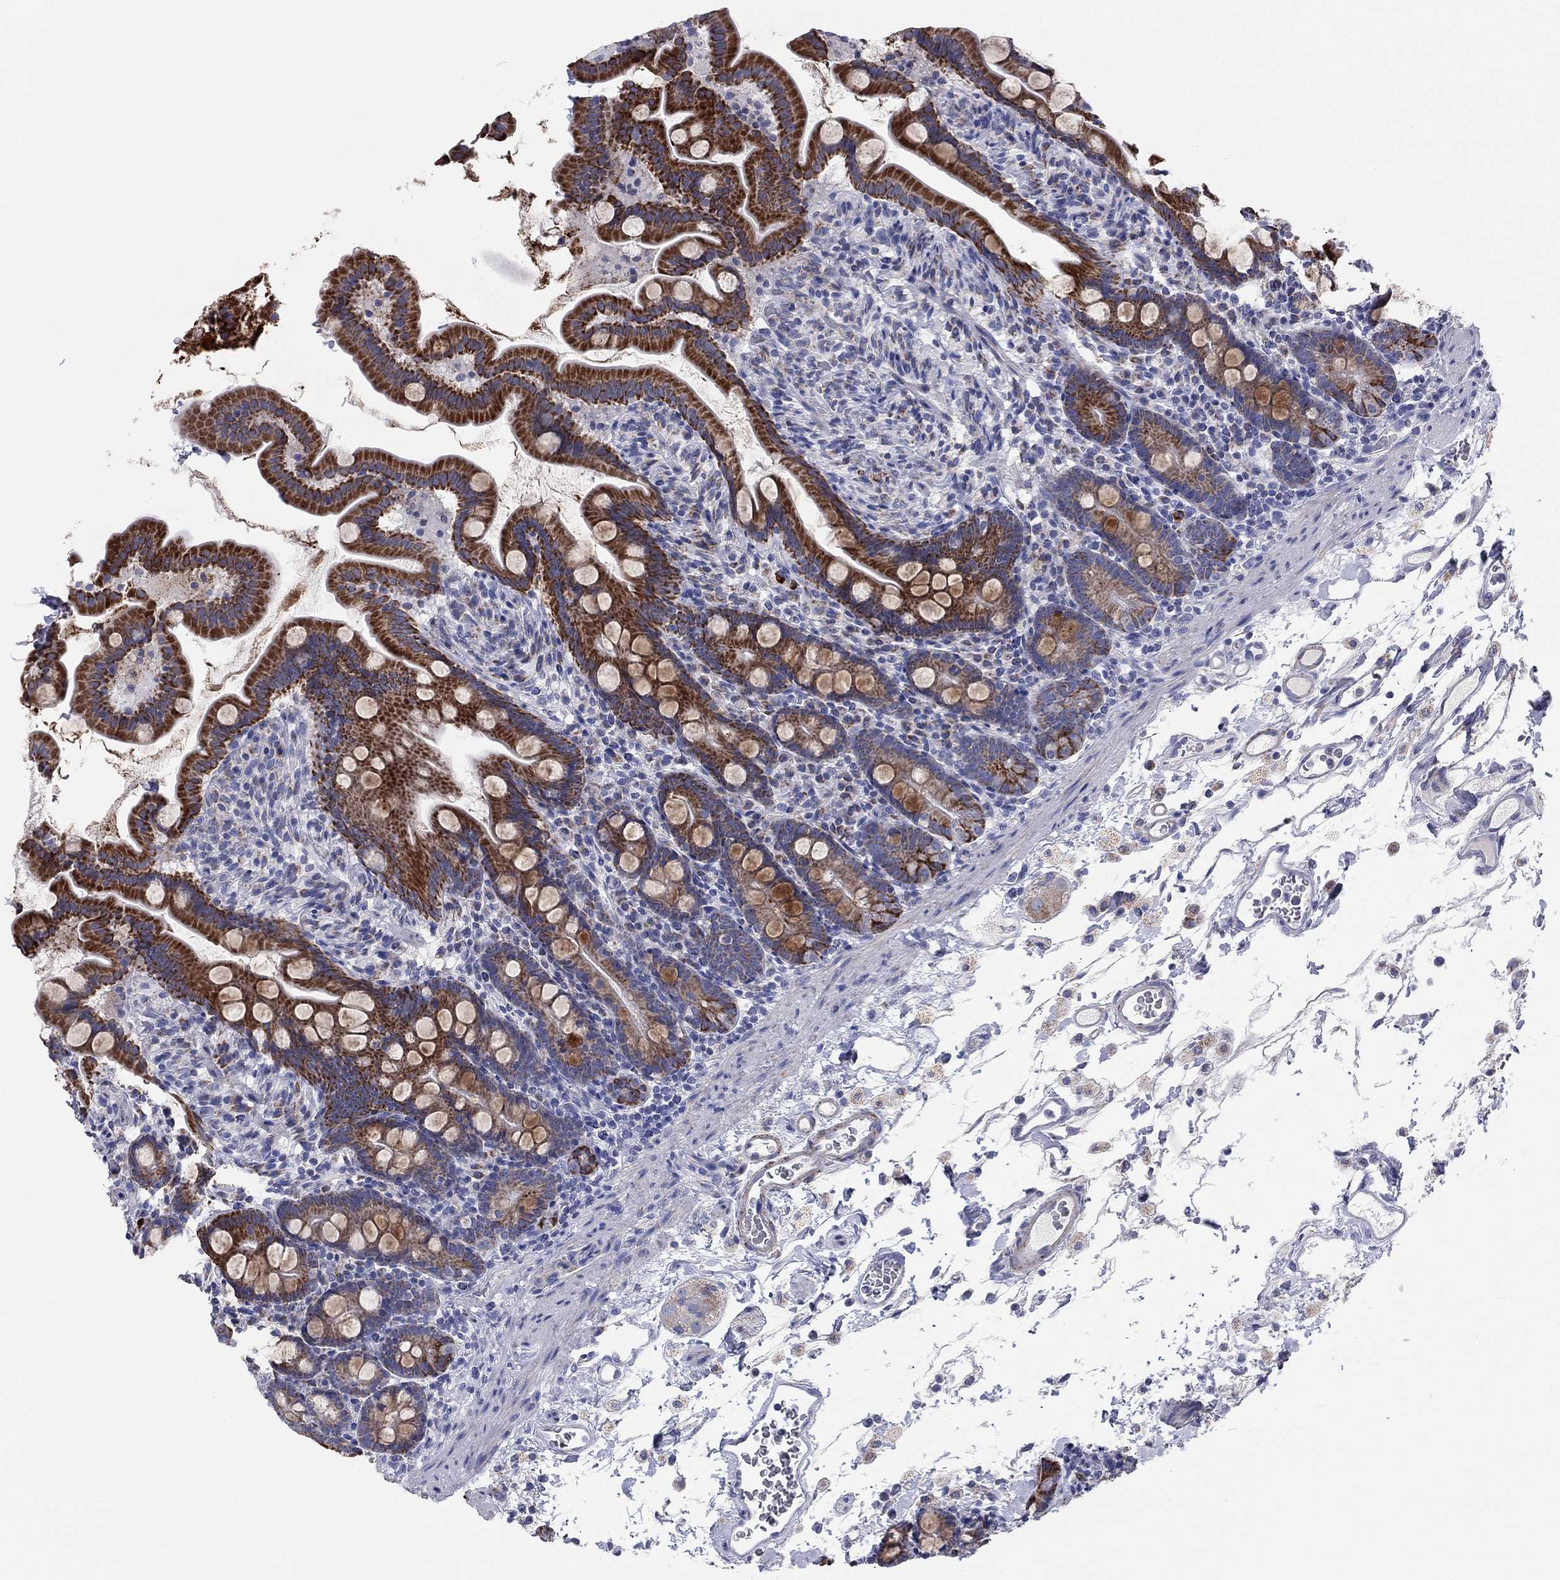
{"staining": {"intensity": "strong", "quantity": ">75%", "location": "cytoplasmic/membranous"}, "tissue": "small intestine", "cell_type": "Glandular cells", "image_type": "normal", "snomed": [{"axis": "morphology", "description": "Normal tissue, NOS"}, {"axis": "topography", "description": "Small intestine"}], "caption": "Immunohistochemical staining of normal human small intestine displays high levels of strong cytoplasmic/membranous staining in approximately >75% of glandular cells. Immunohistochemistry stains the protein in brown and the nuclei are stained blue.", "gene": "MGST3", "patient": {"sex": "female", "age": 44}}